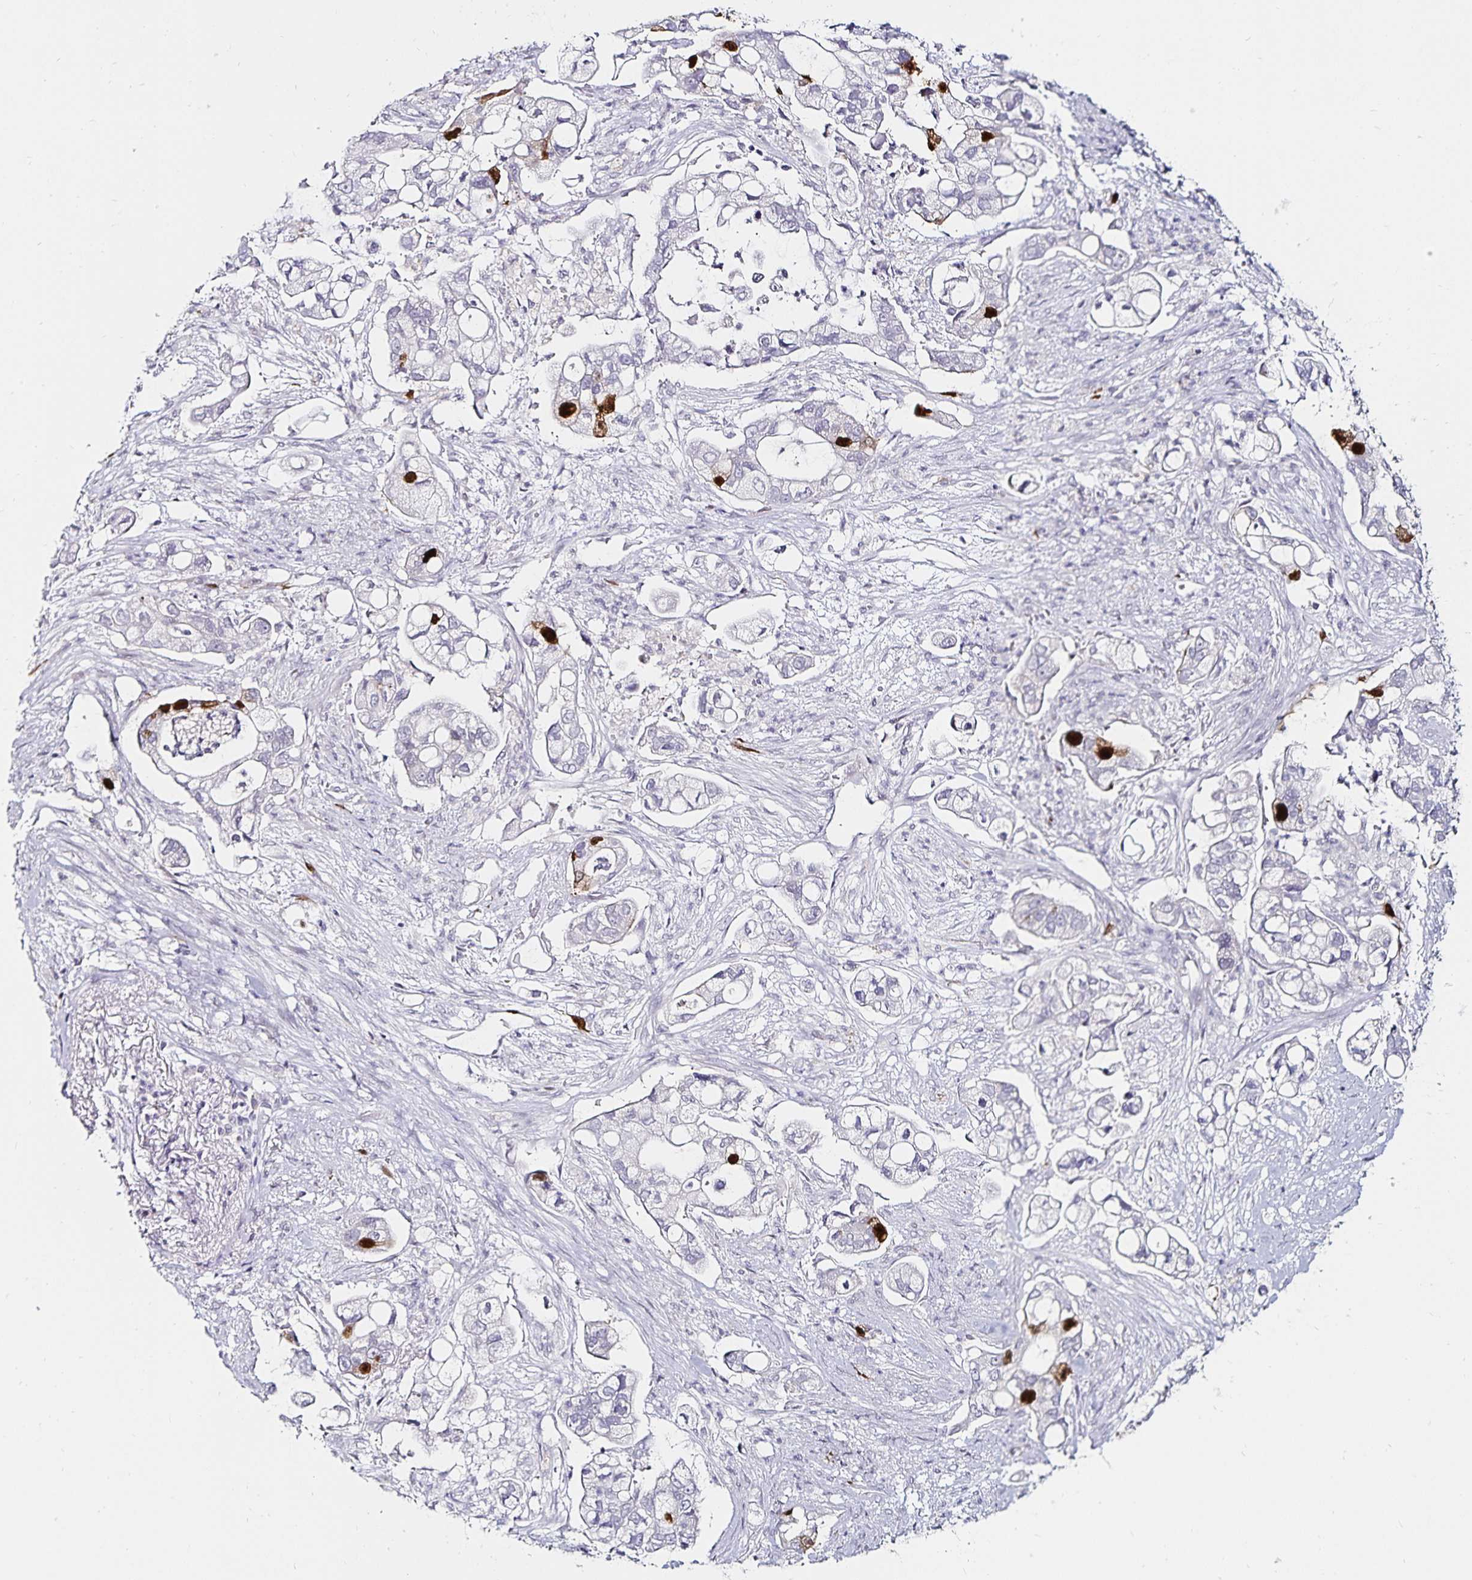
{"staining": {"intensity": "strong", "quantity": "<25%", "location": "nuclear"}, "tissue": "pancreatic cancer", "cell_type": "Tumor cells", "image_type": "cancer", "snomed": [{"axis": "morphology", "description": "Adenocarcinoma, NOS"}, {"axis": "topography", "description": "Pancreas"}], "caption": "Immunohistochemical staining of human pancreatic cancer demonstrates medium levels of strong nuclear protein expression in approximately <25% of tumor cells.", "gene": "ANLN", "patient": {"sex": "female", "age": 69}}